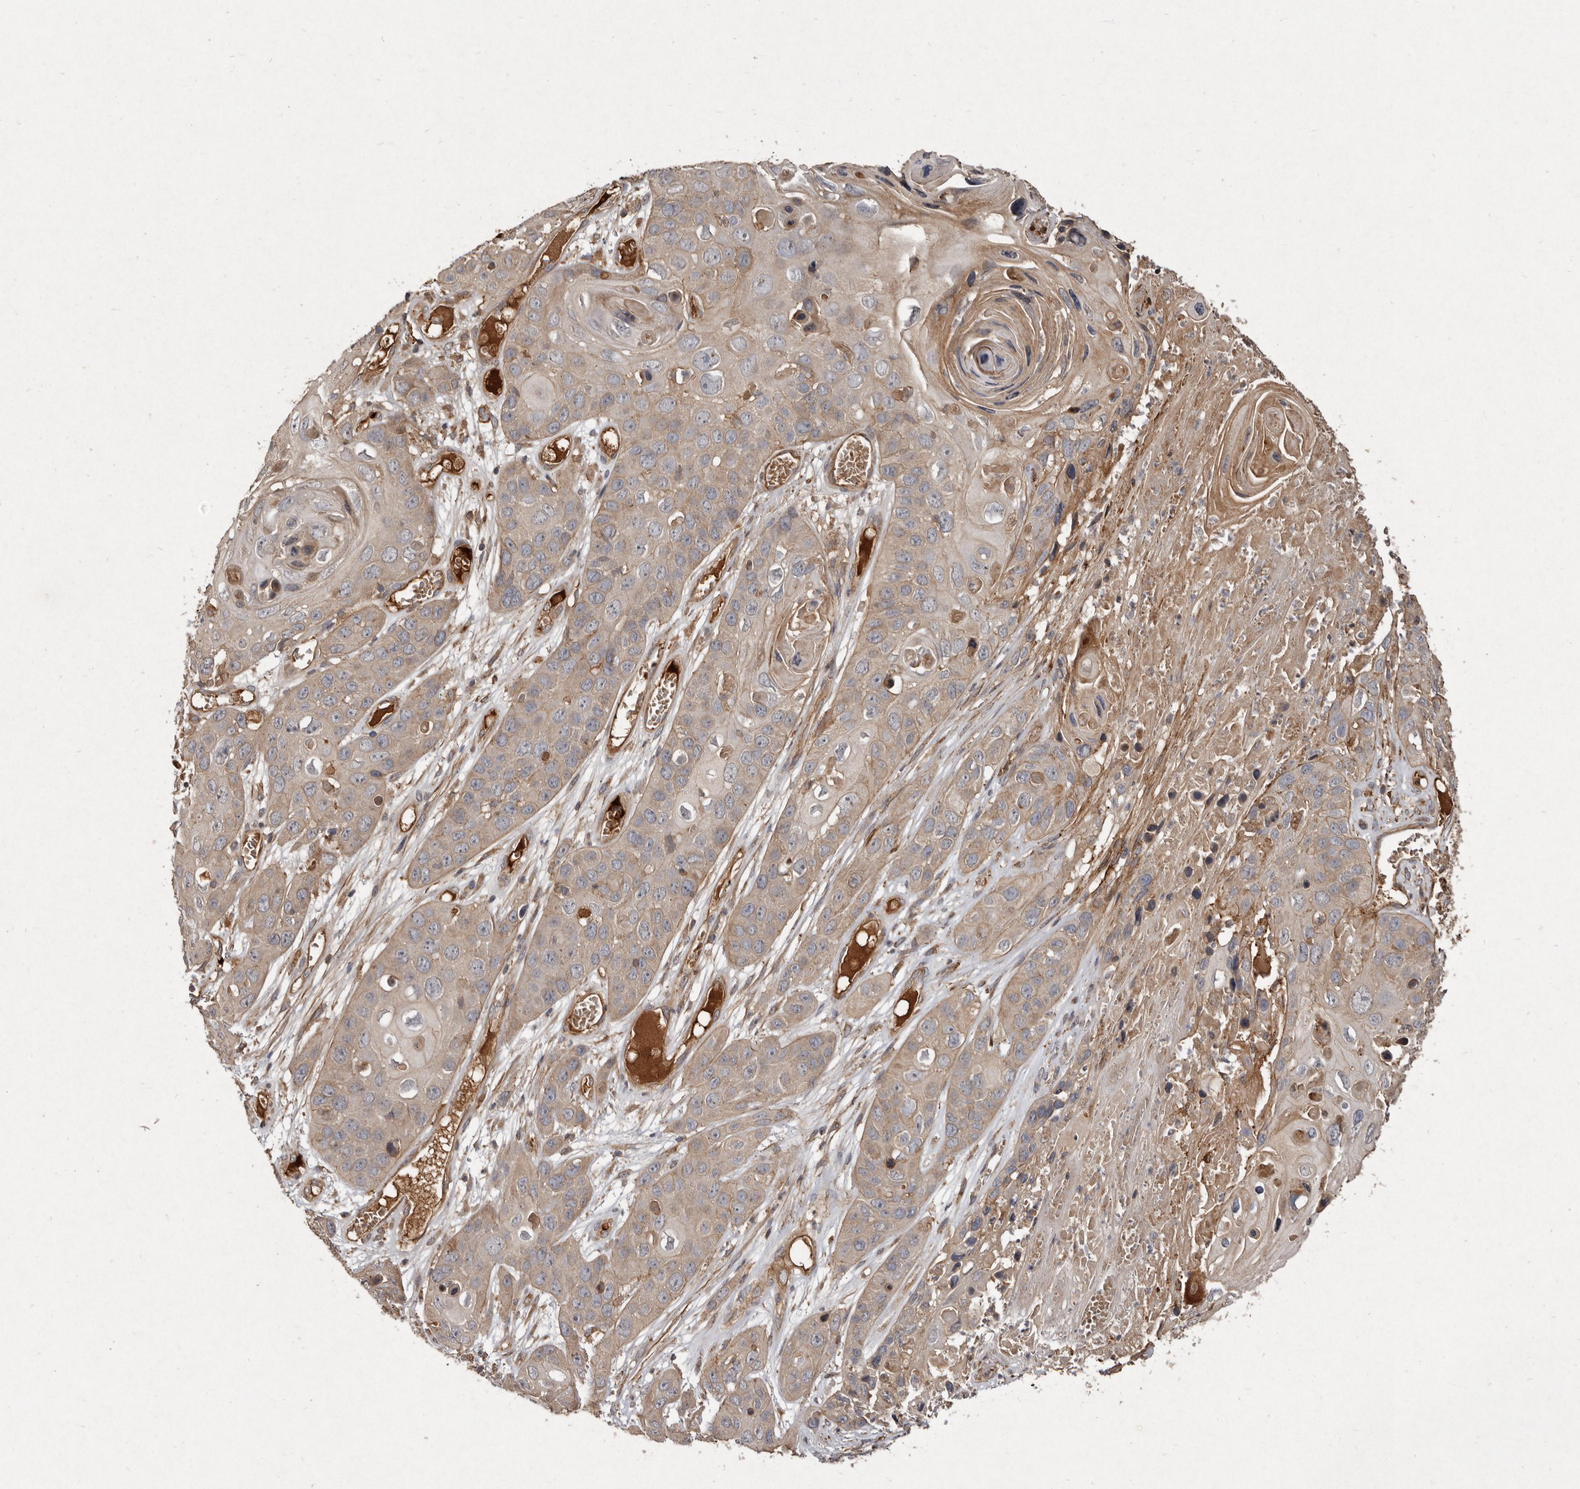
{"staining": {"intensity": "weak", "quantity": ">75%", "location": "cytoplasmic/membranous"}, "tissue": "skin cancer", "cell_type": "Tumor cells", "image_type": "cancer", "snomed": [{"axis": "morphology", "description": "Squamous cell carcinoma, NOS"}, {"axis": "topography", "description": "Skin"}], "caption": "Squamous cell carcinoma (skin) tissue displays weak cytoplasmic/membranous expression in about >75% of tumor cells The protein is stained brown, and the nuclei are stained in blue (DAB (3,3'-diaminobenzidine) IHC with brightfield microscopy, high magnification).", "gene": "SEMA3A", "patient": {"sex": "male", "age": 55}}